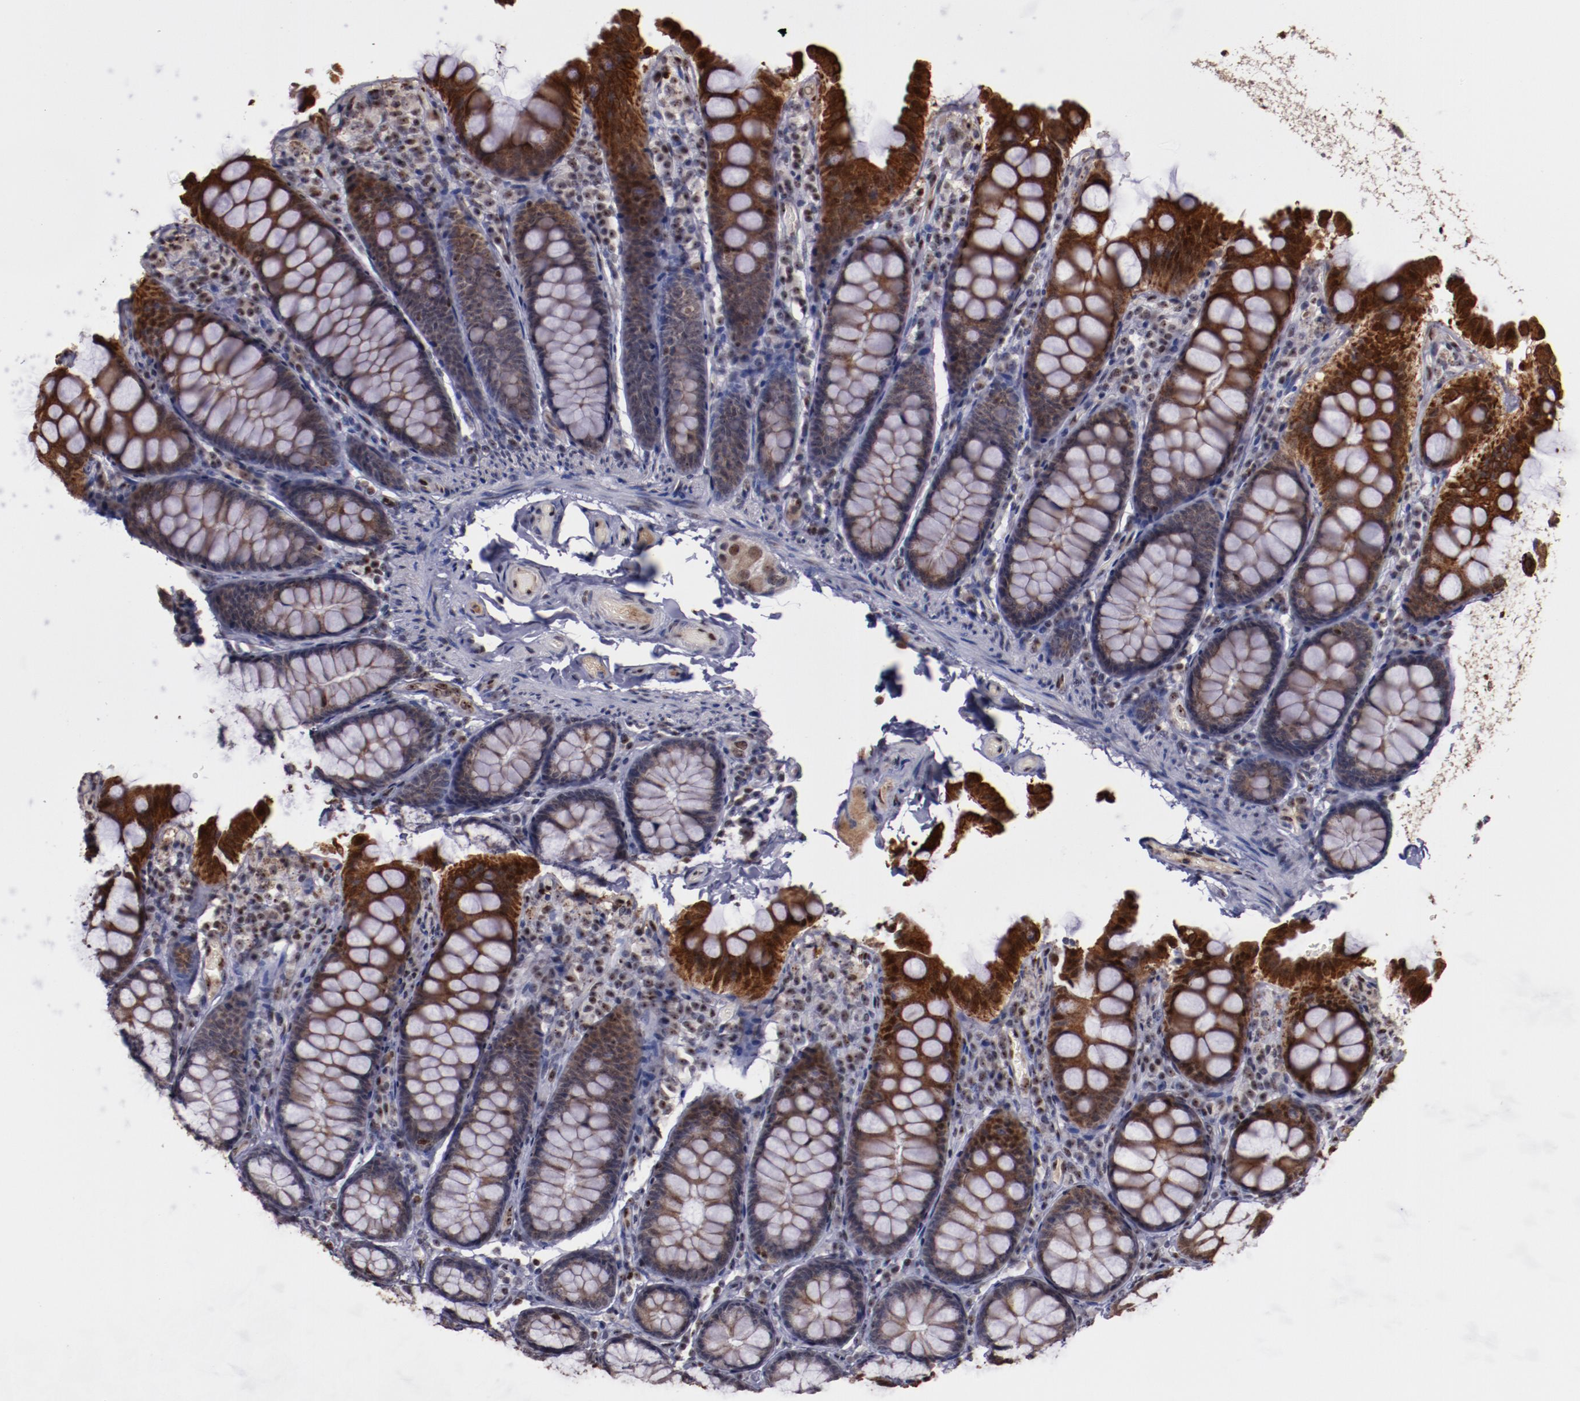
{"staining": {"intensity": "moderate", "quantity": "25%-75%", "location": "nuclear"}, "tissue": "colon", "cell_type": "Endothelial cells", "image_type": "normal", "snomed": [{"axis": "morphology", "description": "Normal tissue, NOS"}, {"axis": "topography", "description": "Colon"}], "caption": "Endothelial cells display moderate nuclear staining in about 25%-75% of cells in unremarkable colon. (DAB (3,3'-diaminobenzidine) IHC with brightfield microscopy, high magnification).", "gene": "DDX24", "patient": {"sex": "female", "age": 61}}